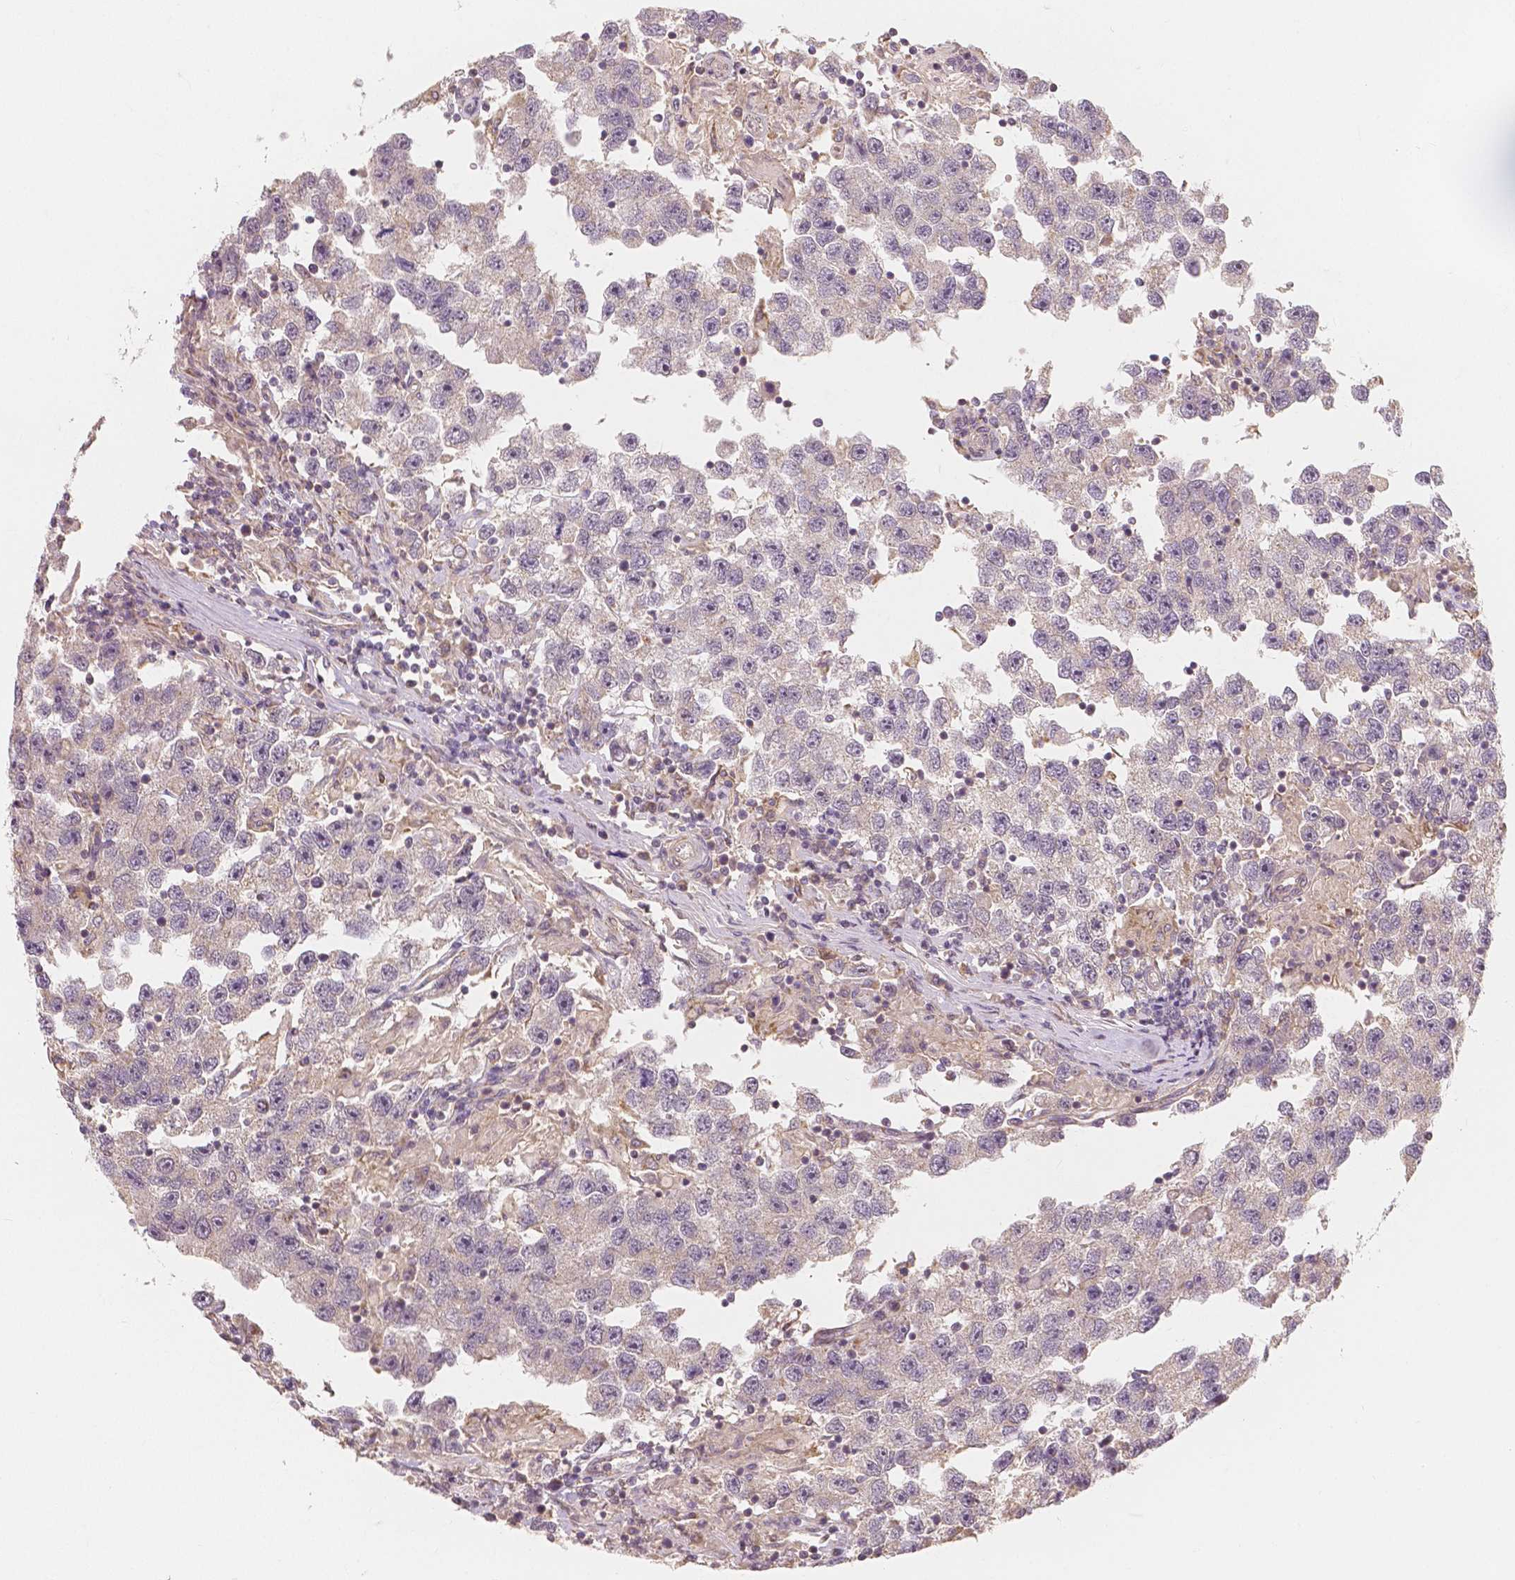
{"staining": {"intensity": "negative", "quantity": "none", "location": "none"}, "tissue": "testis cancer", "cell_type": "Tumor cells", "image_type": "cancer", "snomed": [{"axis": "morphology", "description": "Seminoma, NOS"}, {"axis": "topography", "description": "Testis"}], "caption": "This is a image of immunohistochemistry staining of testis cancer, which shows no expression in tumor cells.", "gene": "SNX12", "patient": {"sex": "male", "age": 26}}